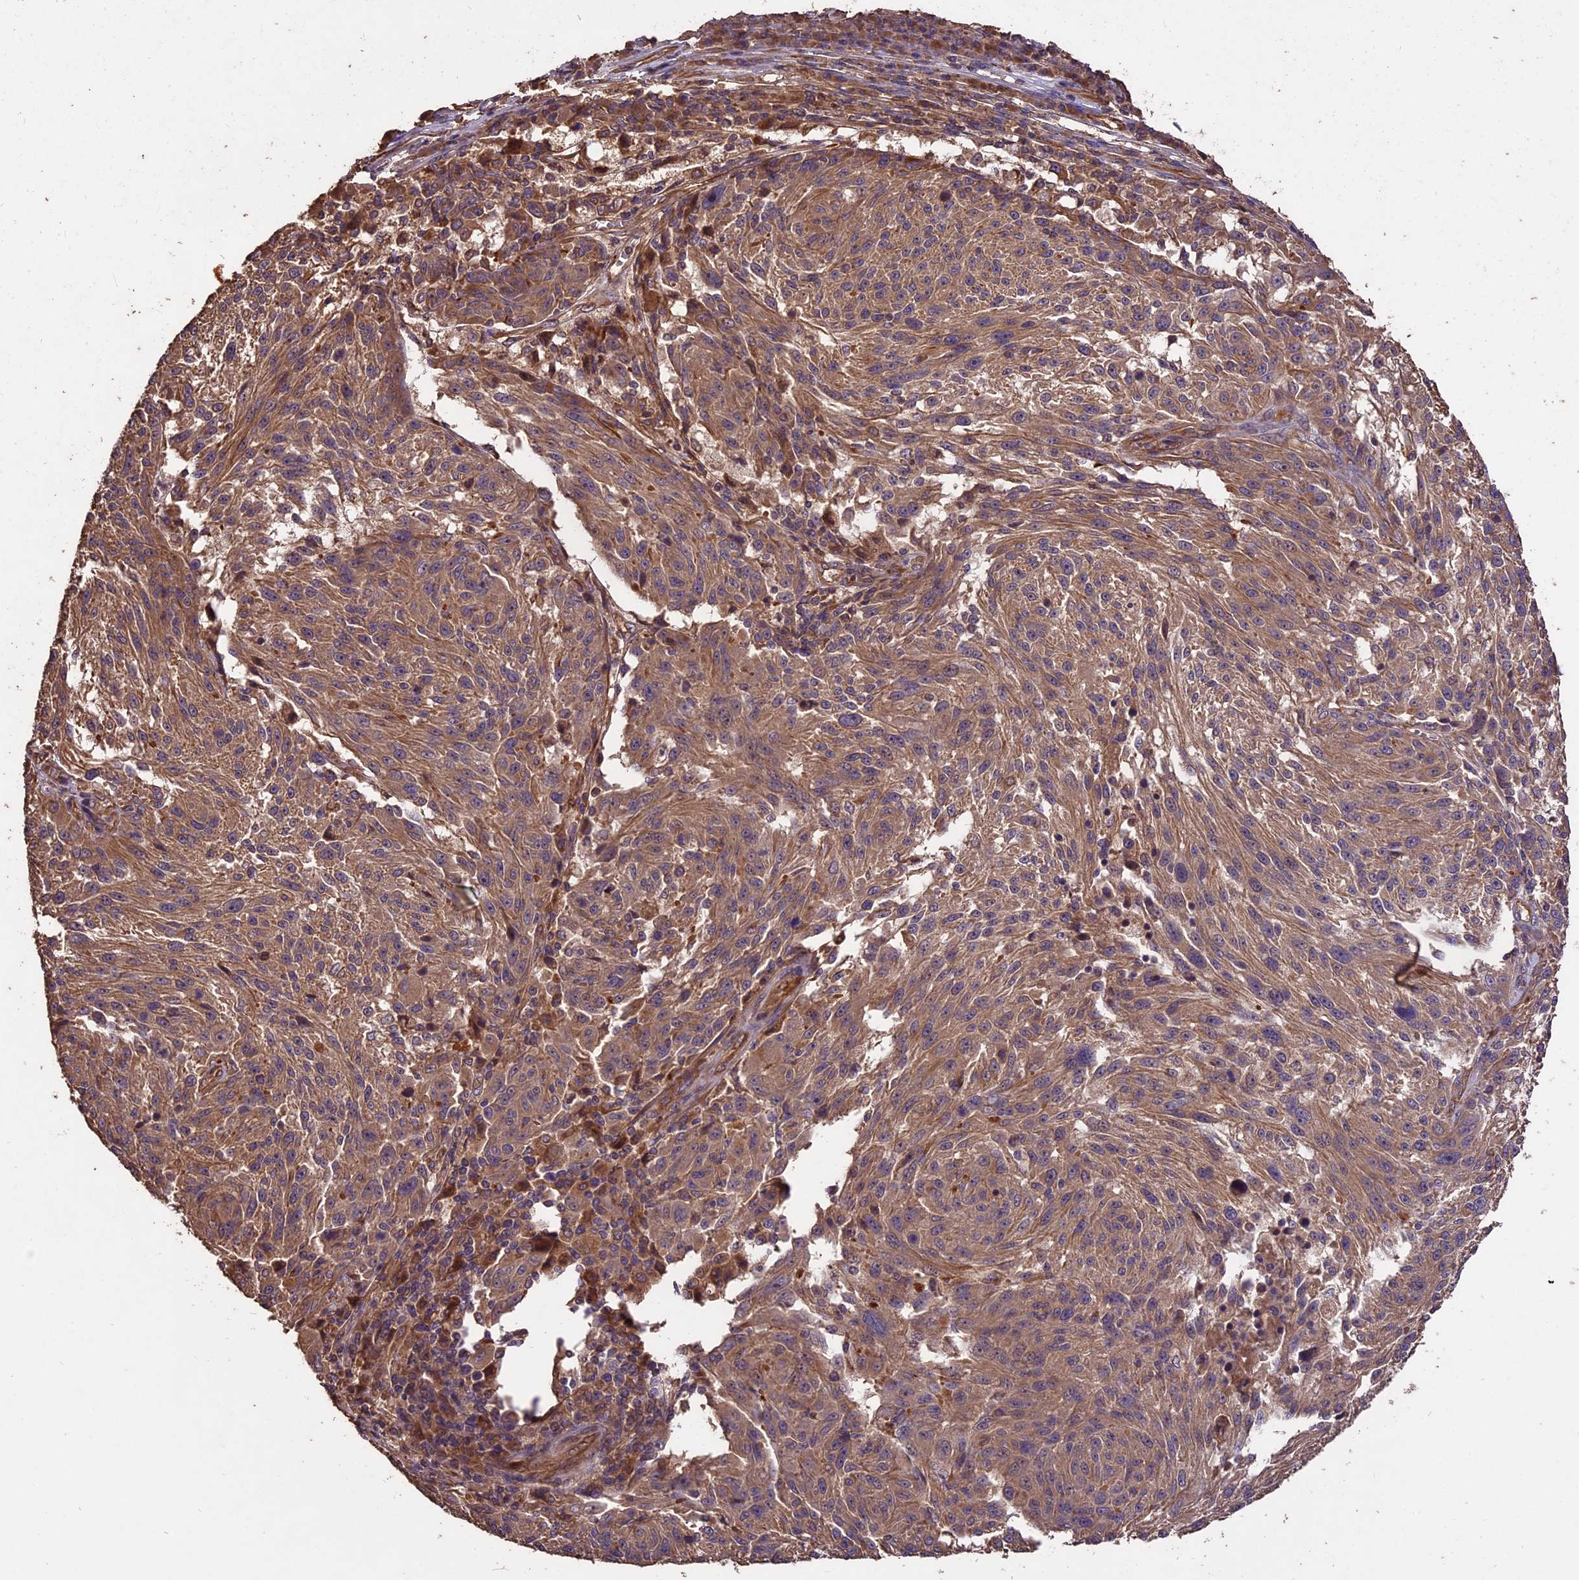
{"staining": {"intensity": "moderate", "quantity": ">75%", "location": "cytoplasmic/membranous"}, "tissue": "melanoma", "cell_type": "Tumor cells", "image_type": "cancer", "snomed": [{"axis": "morphology", "description": "Malignant melanoma, NOS"}, {"axis": "topography", "description": "Skin"}], "caption": "Immunohistochemistry (IHC) histopathology image of neoplastic tissue: melanoma stained using immunohistochemistry (IHC) exhibits medium levels of moderate protein expression localized specifically in the cytoplasmic/membranous of tumor cells, appearing as a cytoplasmic/membranous brown color.", "gene": "TTLL10", "patient": {"sex": "male", "age": 53}}